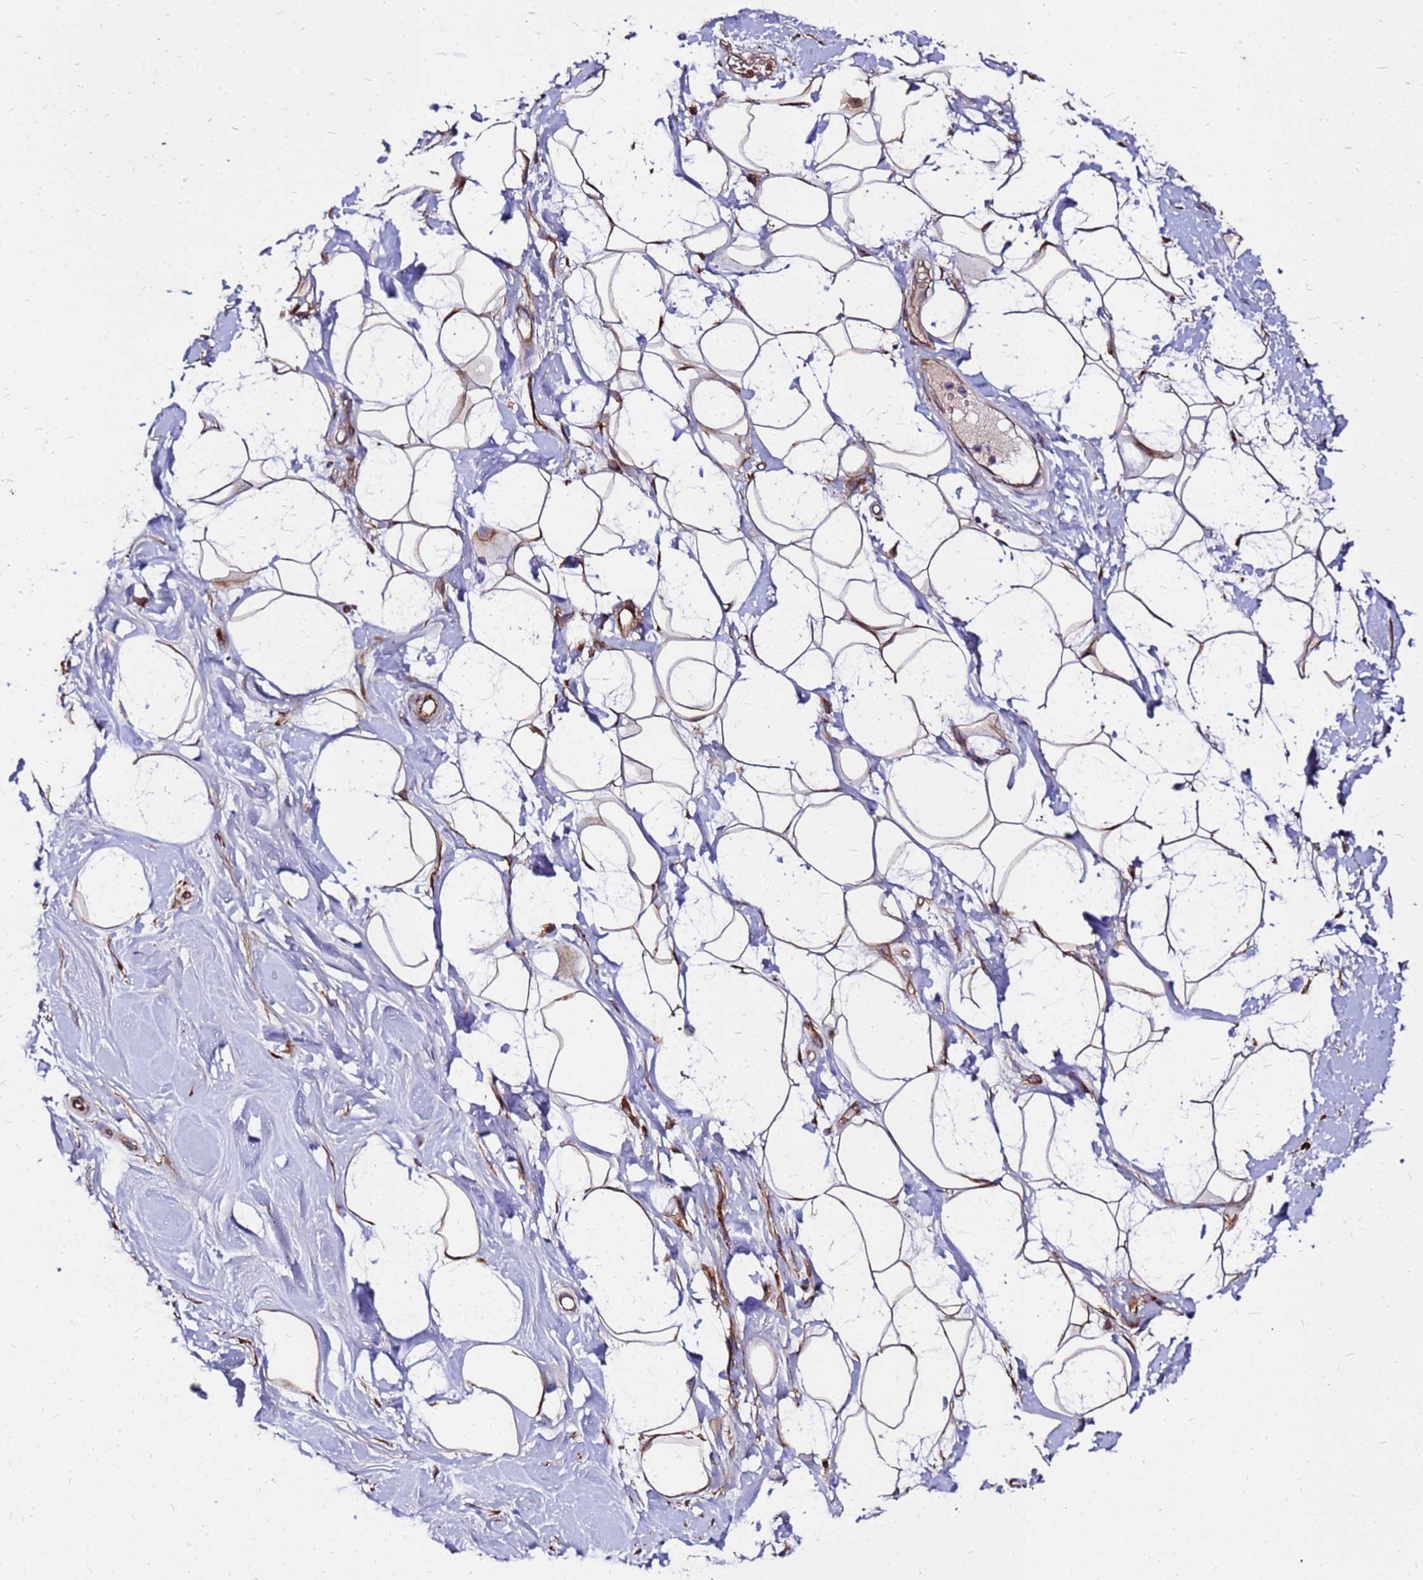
{"staining": {"intensity": "strong", "quantity": ">75%", "location": "cytoplasmic/membranous"}, "tissue": "adipose tissue", "cell_type": "Adipocytes", "image_type": "normal", "snomed": [{"axis": "morphology", "description": "Normal tissue, NOS"}, {"axis": "topography", "description": "Breast"}], "caption": "Strong cytoplasmic/membranous positivity is identified in approximately >75% of adipocytes in normal adipose tissue.", "gene": "WWC2", "patient": {"sex": "female", "age": 26}}